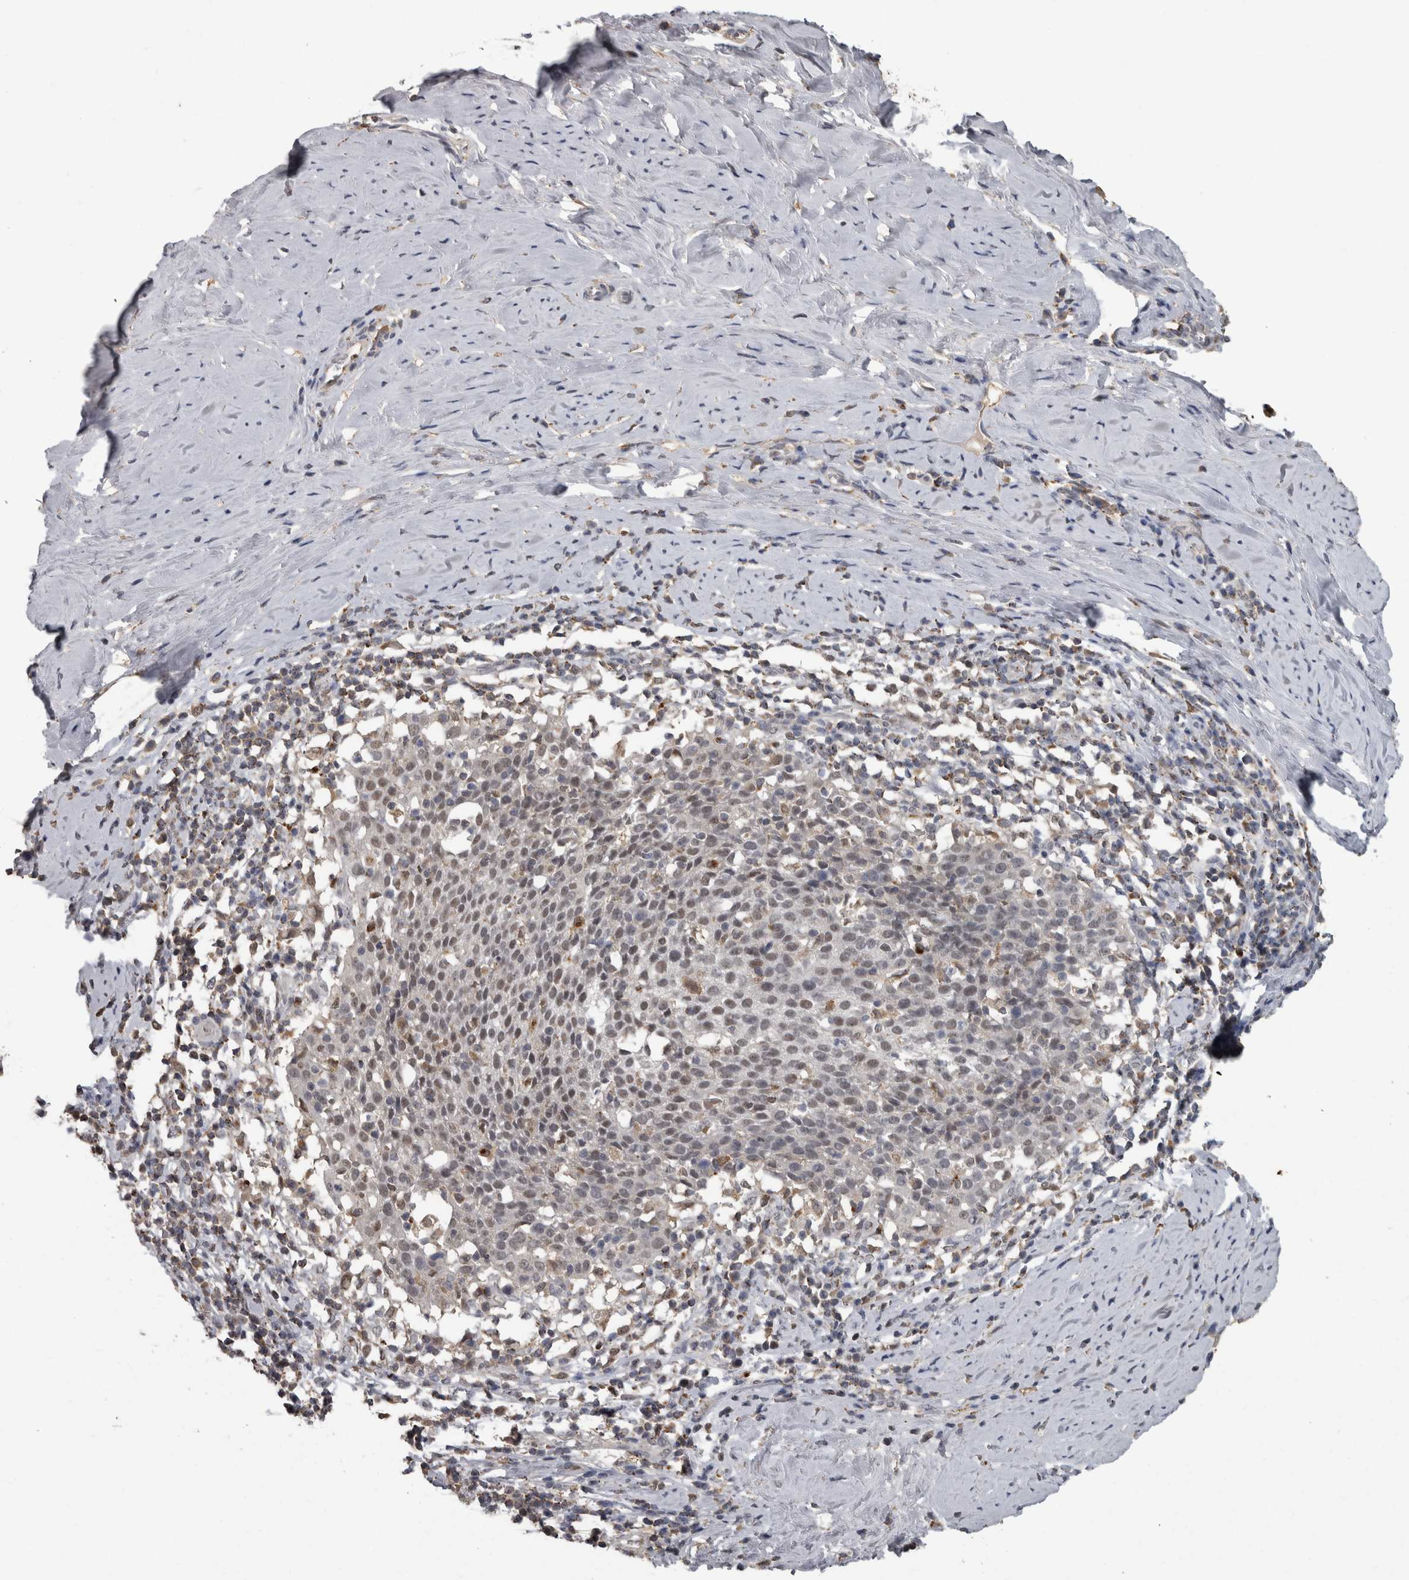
{"staining": {"intensity": "weak", "quantity": "25%-75%", "location": "nuclear"}, "tissue": "cervical cancer", "cell_type": "Tumor cells", "image_type": "cancer", "snomed": [{"axis": "morphology", "description": "Squamous cell carcinoma, NOS"}, {"axis": "topography", "description": "Cervix"}], "caption": "Protein expression analysis of human cervical squamous cell carcinoma reveals weak nuclear expression in about 25%-75% of tumor cells. Using DAB (brown) and hematoxylin (blue) stains, captured at high magnification using brightfield microscopy.", "gene": "NAAA", "patient": {"sex": "female", "age": 51}}